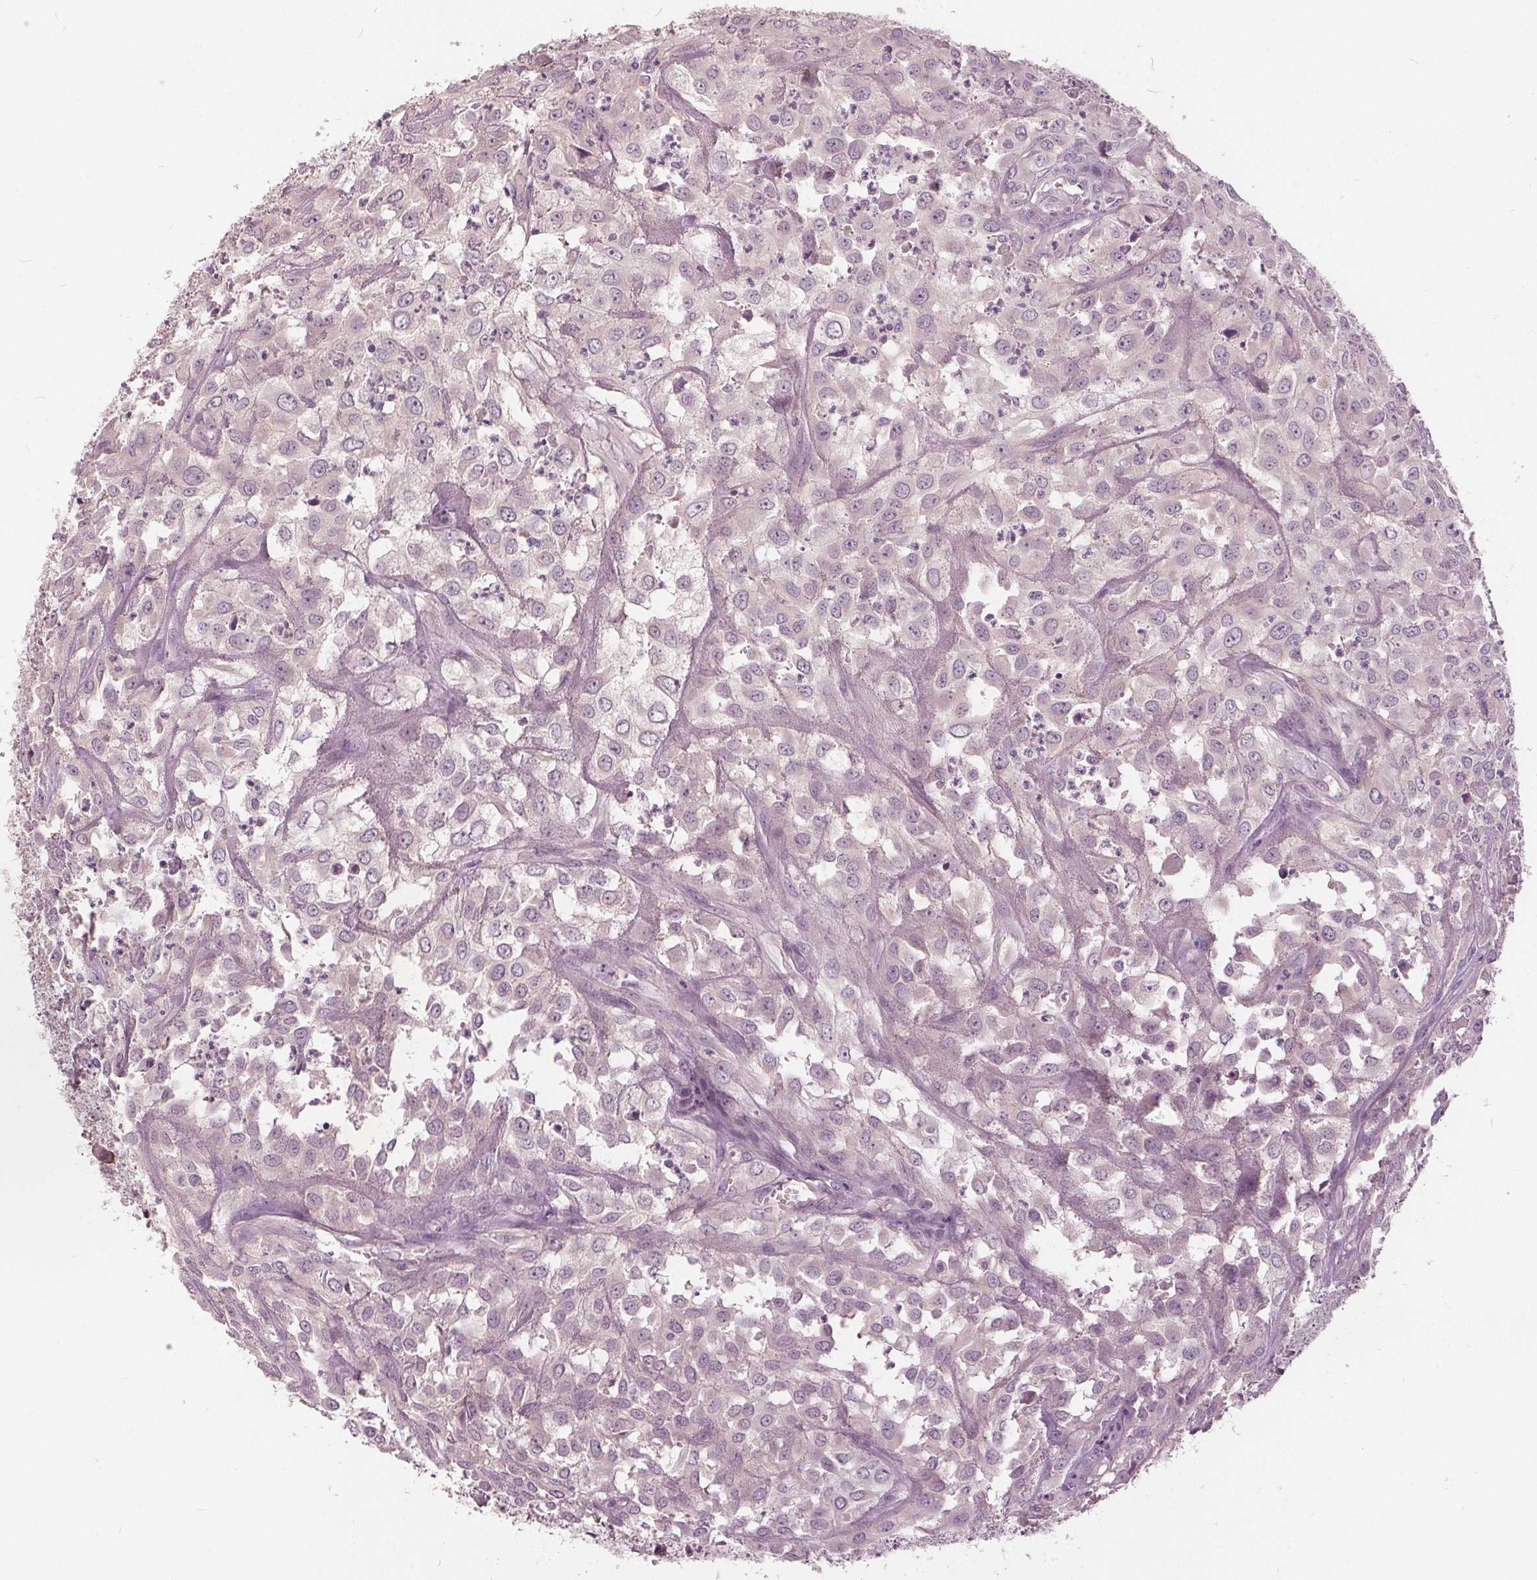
{"staining": {"intensity": "negative", "quantity": "none", "location": "none"}, "tissue": "urothelial cancer", "cell_type": "Tumor cells", "image_type": "cancer", "snomed": [{"axis": "morphology", "description": "Urothelial carcinoma, High grade"}, {"axis": "topography", "description": "Urinary bladder"}], "caption": "IHC photomicrograph of neoplastic tissue: urothelial cancer stained with DAB shows no significant protein positivity in tumor cells.", "gene": "KLK13", "patient": {"sex": "male", "age": 67}}